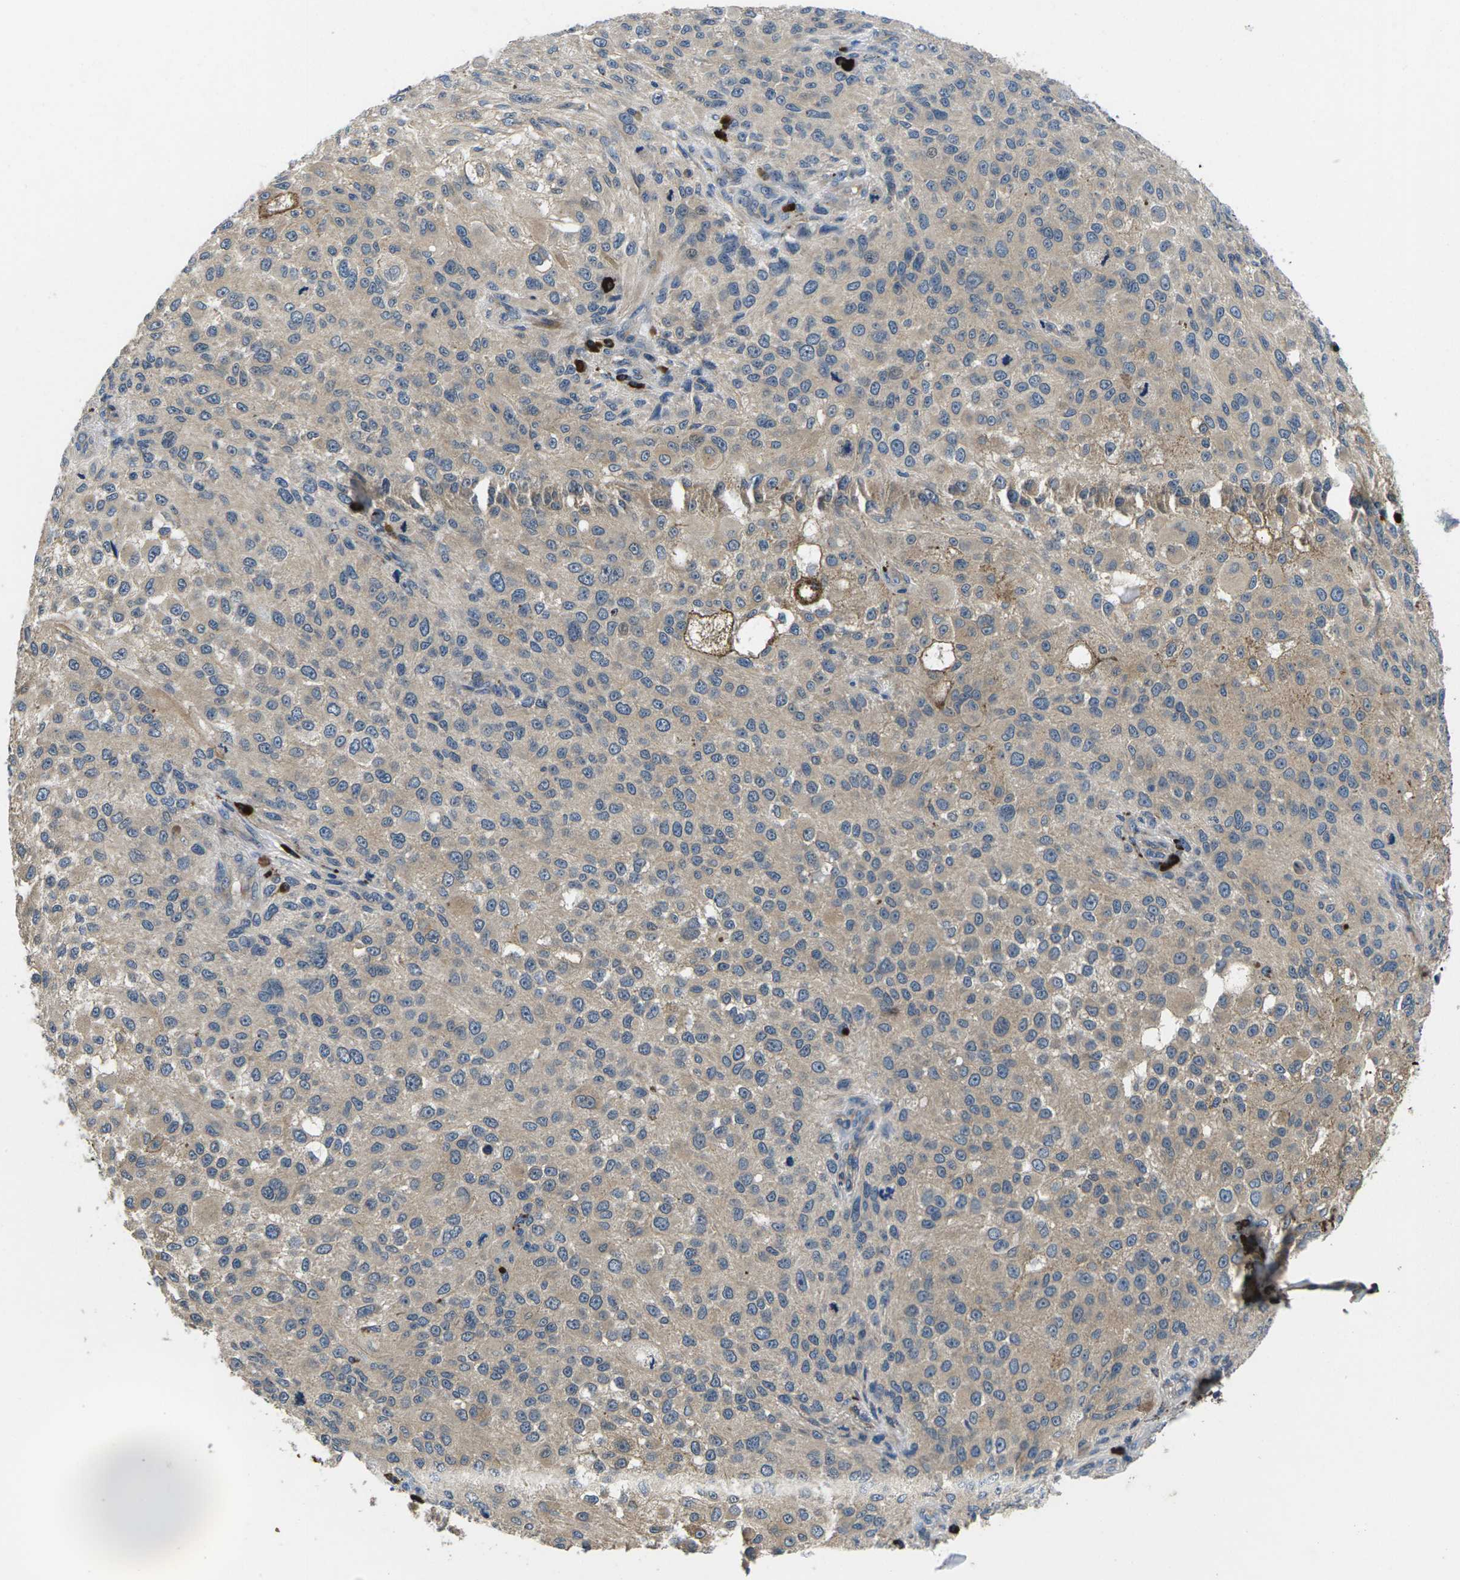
{"staining": {"intensity": "weak", "quantity": "<25%", "location": "cytoplasmic/membranous"}, "tissue": "melanoma", "cell_type": "Tumor cells", "image_type": "cancer", "snomed": [{"axis": "morphology", "description": "Necrosis, NOS"}, {"axis": "morphology", "description": "Malignant melanoma, NOS"}, {"axis": "topography", "description": "Skin"}], "caption": "Immunohistochemical staining of human malignant melanoma reveals no significant staining in tumor cells. Brightfield microscopy of immunohistochemistry stained with DAB (brown) and hematoxylin (blue), captured at high magnification.", "gene": "PLCE1", "patient": {"sex": "female", "age": 87}}